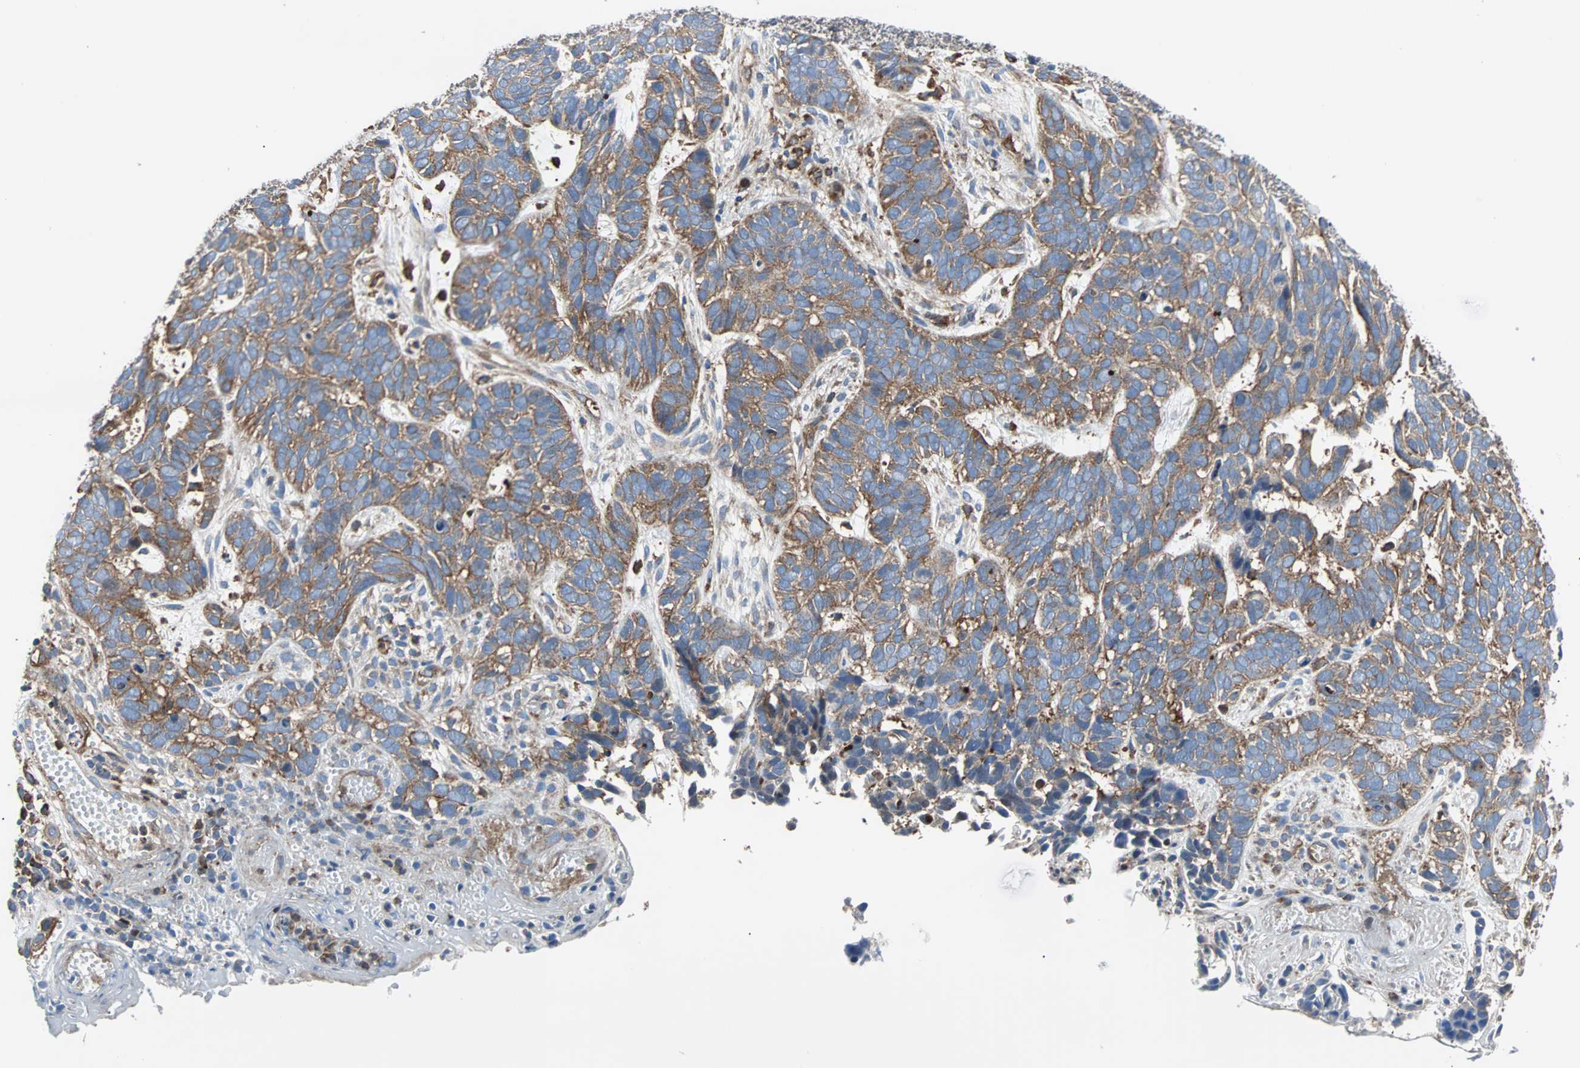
{"staining": {"intensity": "weak", "quantity": ">75%", "location": "cytoplasmic/membranous"}, "tissue": "skin cancer", "cell_type": "Tumor cells", "image_type": "cancer", "snomed": [{"axis": "morphology", "description": "Basal cell carcinoma"}, {"axis": "topography", "description": "Skin"}], "caption": "Immunohistochemical staining of human skin basal cell carcinoma demonstrates low levels of weak cytoplasmic/membranous protein positivity in approximately >75% of tumor cells.", "gene": "PLCG2", "patient": {"sex": "male", "age": 87}}